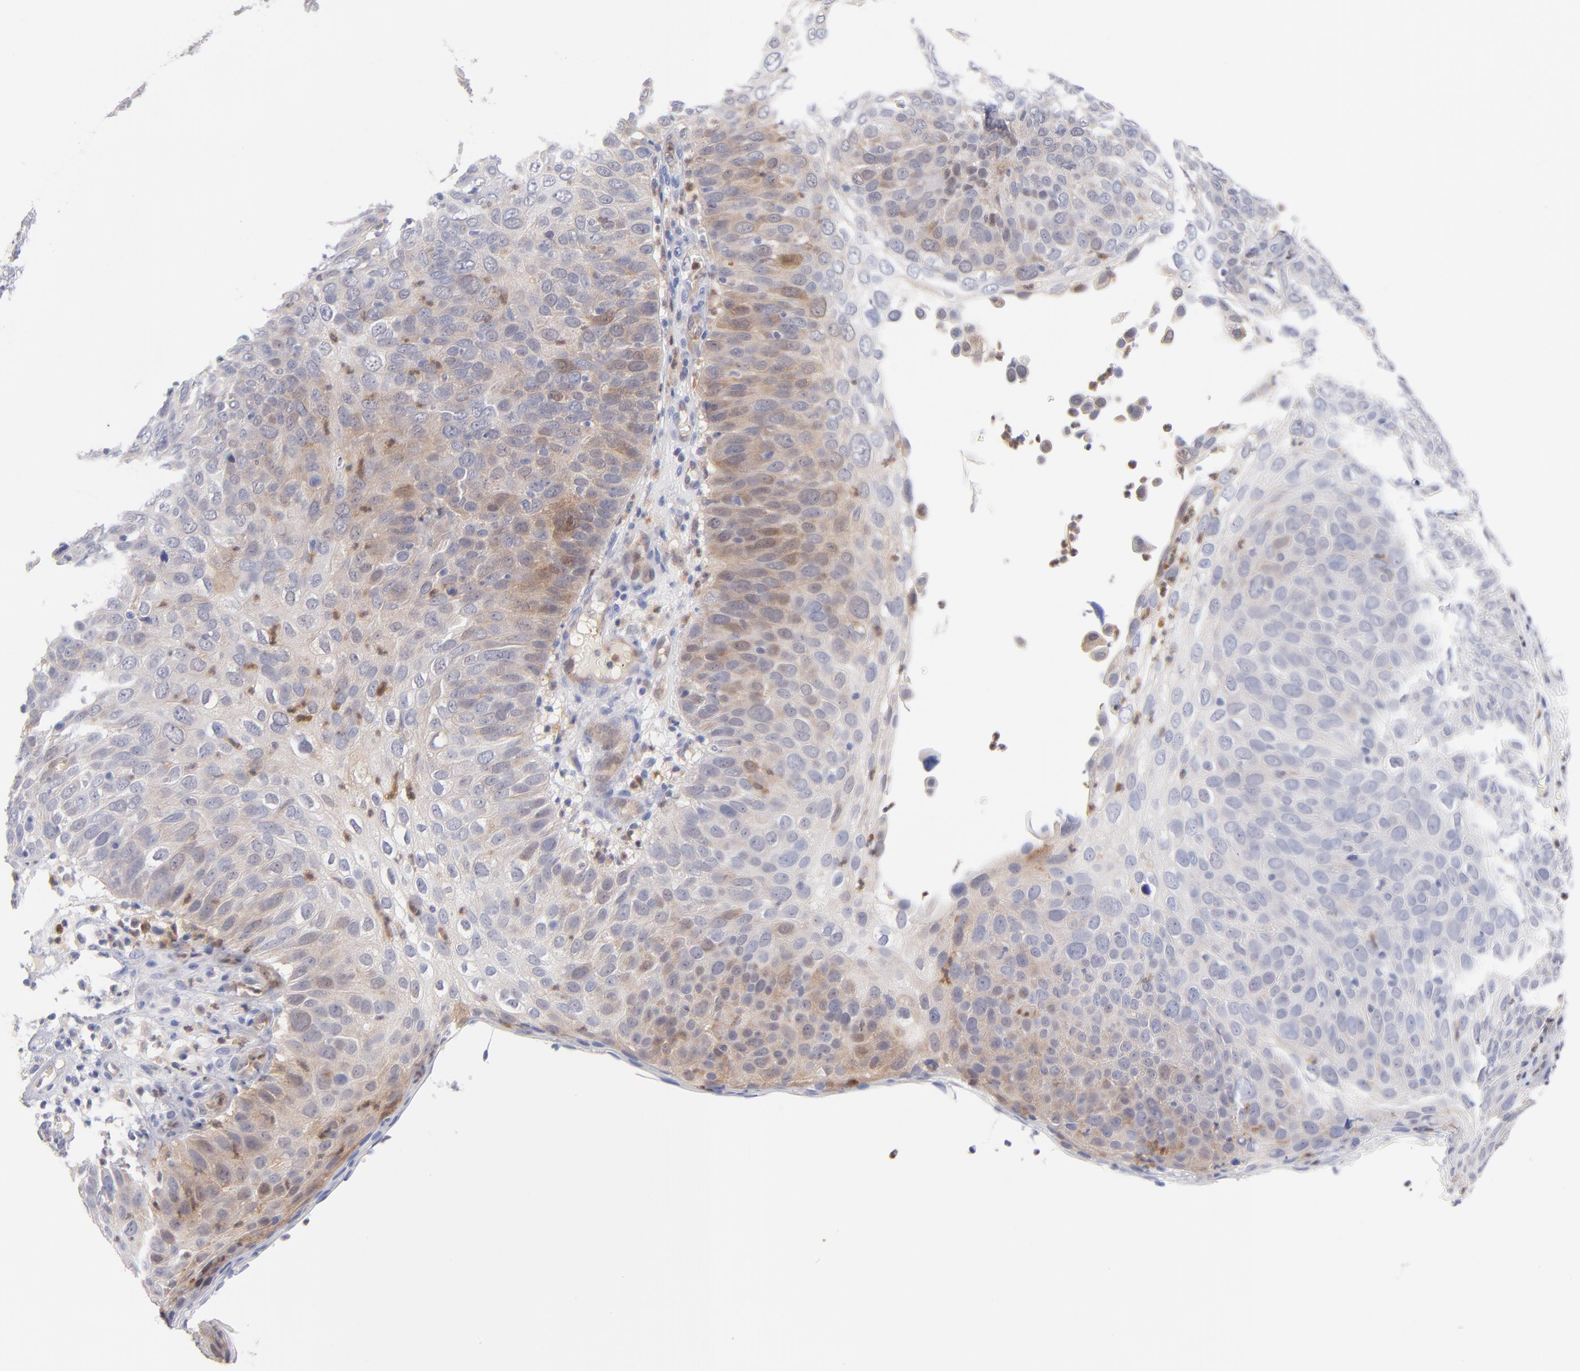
{"staining": {"intensity": "weak", "quantity": "25%-75%", "location": "cytoplasmic/membranous,nuclear"}, "tissue": "skin cancer", "cell_type": "Tumor cells", "image_type": "cancer", "snomed": [{"axis": "morphology", "description": "Squamous cell carcinoma, NOS"}, {"axis": "topography", "description": "Skin"}], "caption": "Immunohistochemistry of human skin cancer (squamous cell carcinoma) reveals low levels of weak cytoplasmic/membranous and nuclear expression in approximately 25%-75% of tumor cells.", "gene": "BID", "patient": {"sex": "male", "age": 87}}